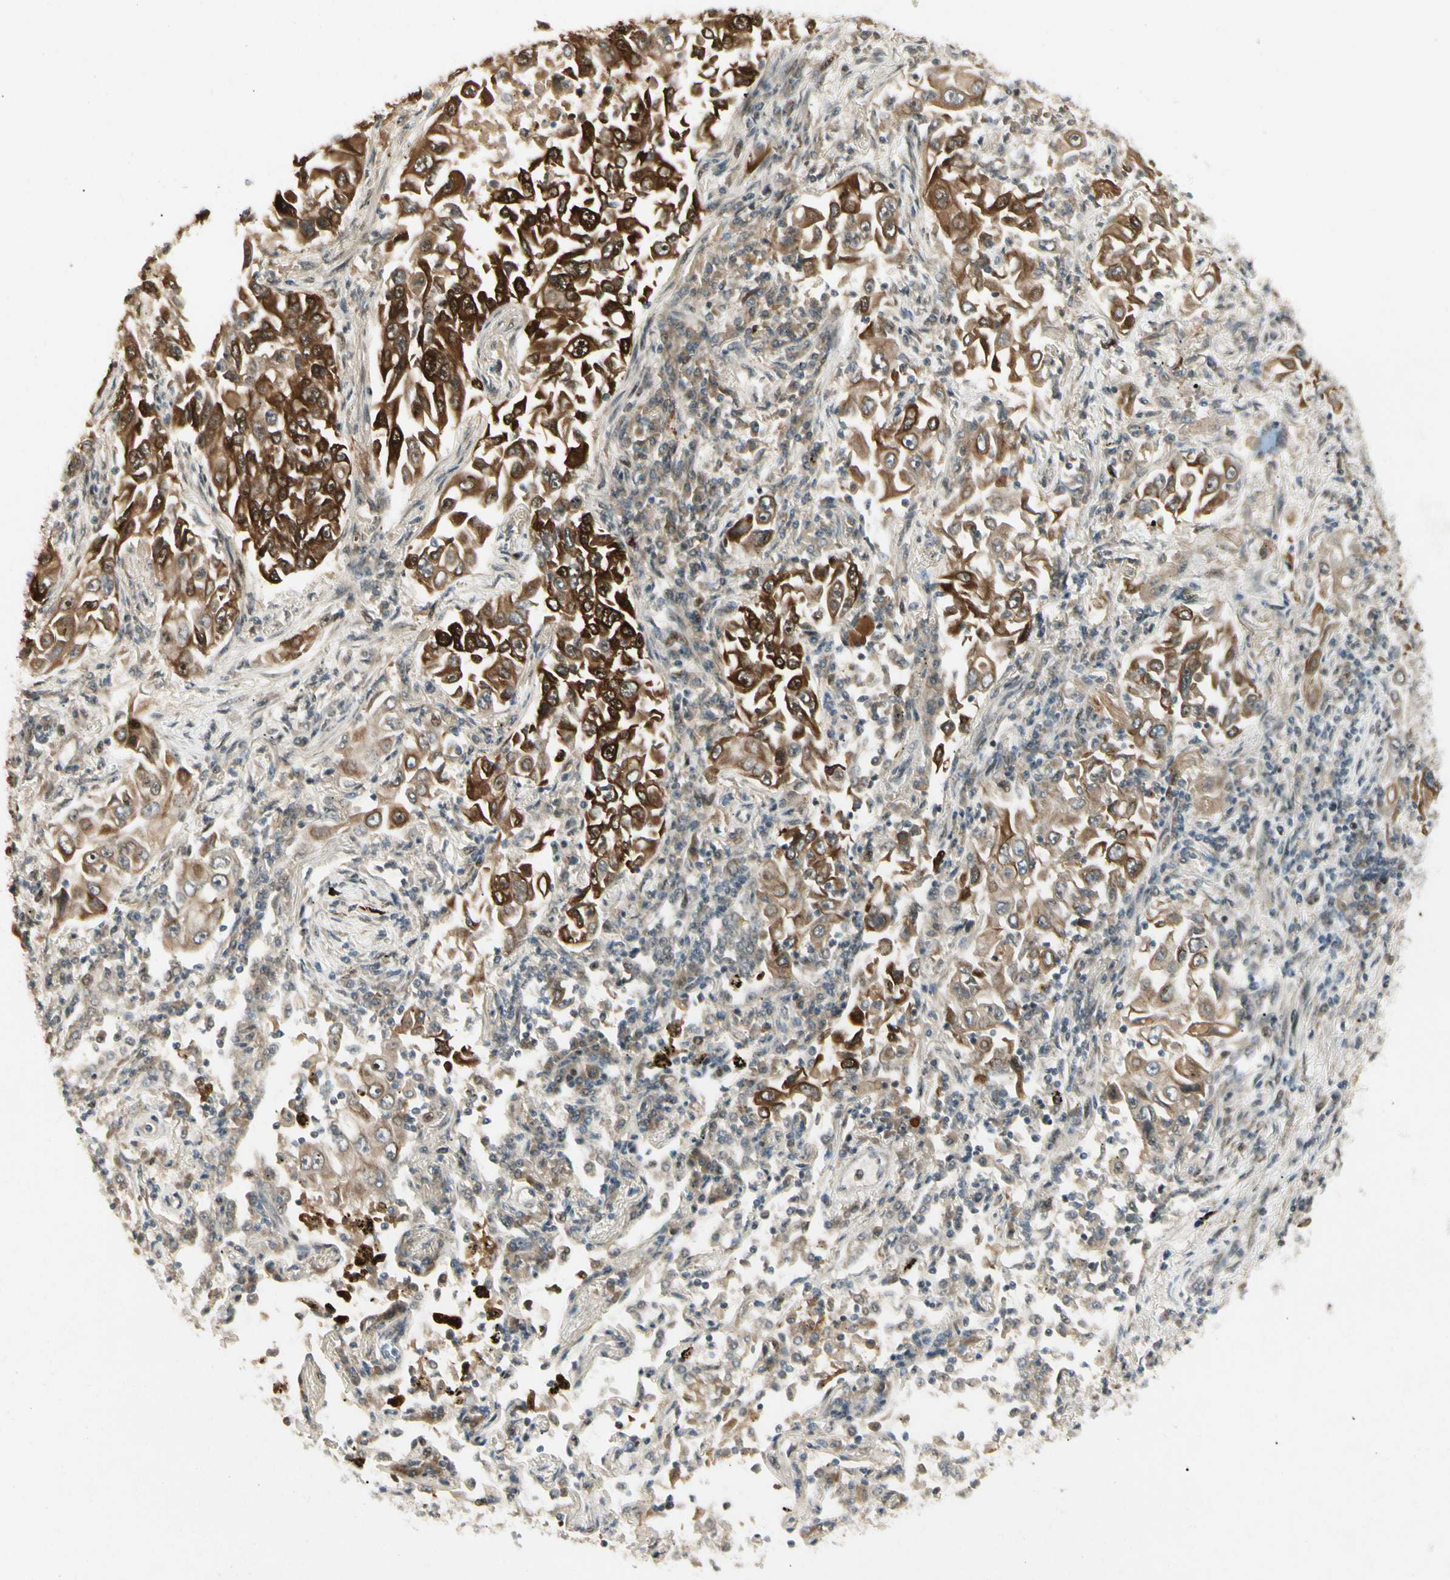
{"staining": {"intensity": "strong", "quantity": ">75%", "location": "cytoplasmic/membranous"}, "tissue": "lung cancer", "cell_type": "Tumor cells", "image_type": "cancer", "snomed": [{"axis": "morphology", "description": "Adenocarcinoma, NOS"}, {"axis": "topography", "description": "Lung"}], "caption": "Protein expression analysis of lung cancer (adenocarcinoma) shows strong cytoplasmic/membranous positivity in about >75% of tumor cells.", "gene": "FNDC3B", "patient": {"sex": "male", "age": 84}}